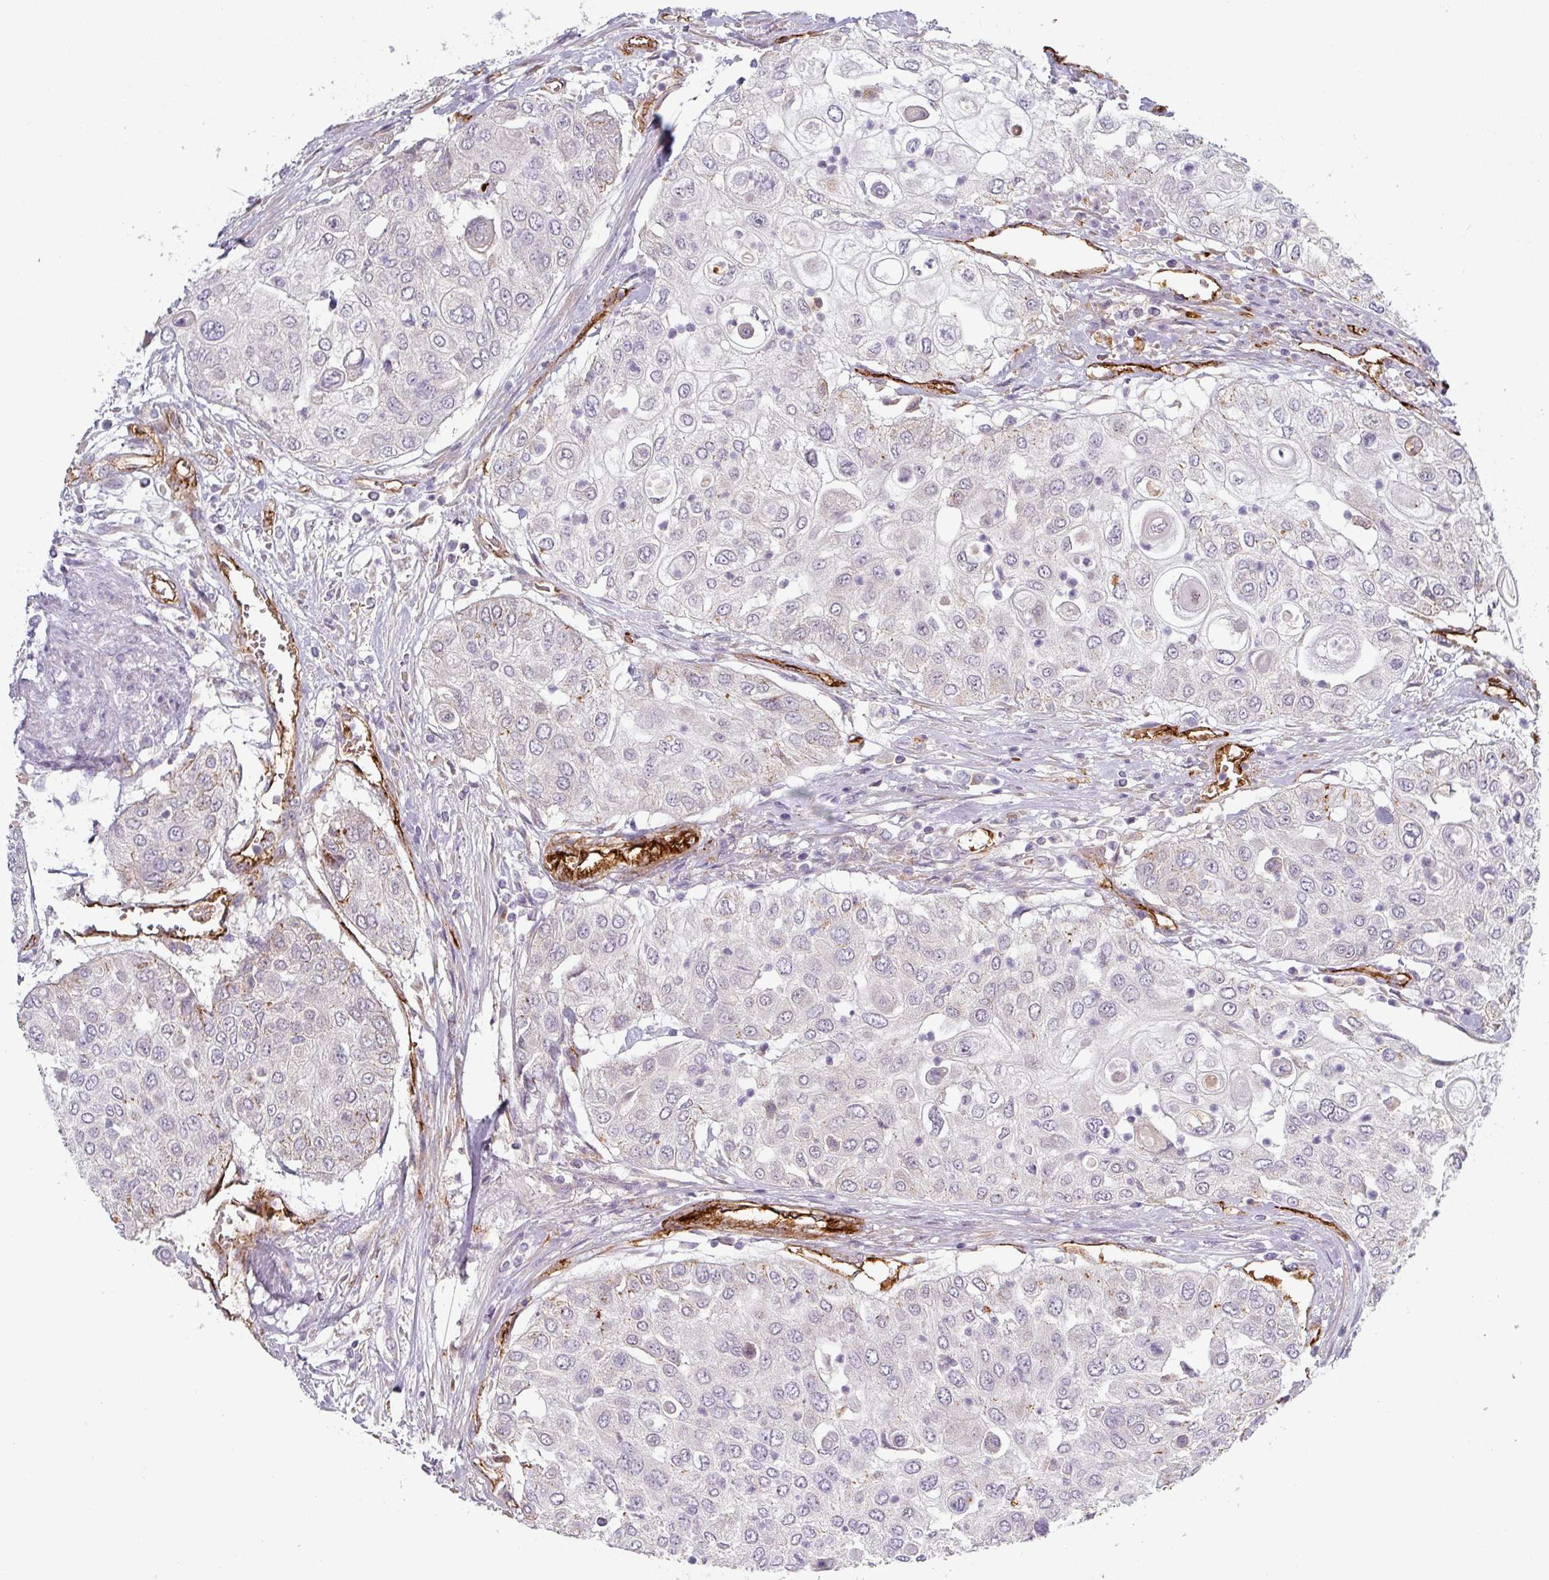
{"staining": {"intensity": "negative", "quantity": "none", "location": "none"}, "tissue": "urothelial cancer", "cell_type": "Tumor cells", "image_type": "cancer", "snomed": [{"axis": "morphology", "description": "Urothelial carcinoma, High grade"}, {"axis": "topography", "description": "Urinary bladder"}], "caption": "IHC of human high-grade urothelial carcinoma displays no expression in tumor cells.", "gene": "PRODH2", "patient": {"sex": "female", "age": 79}}